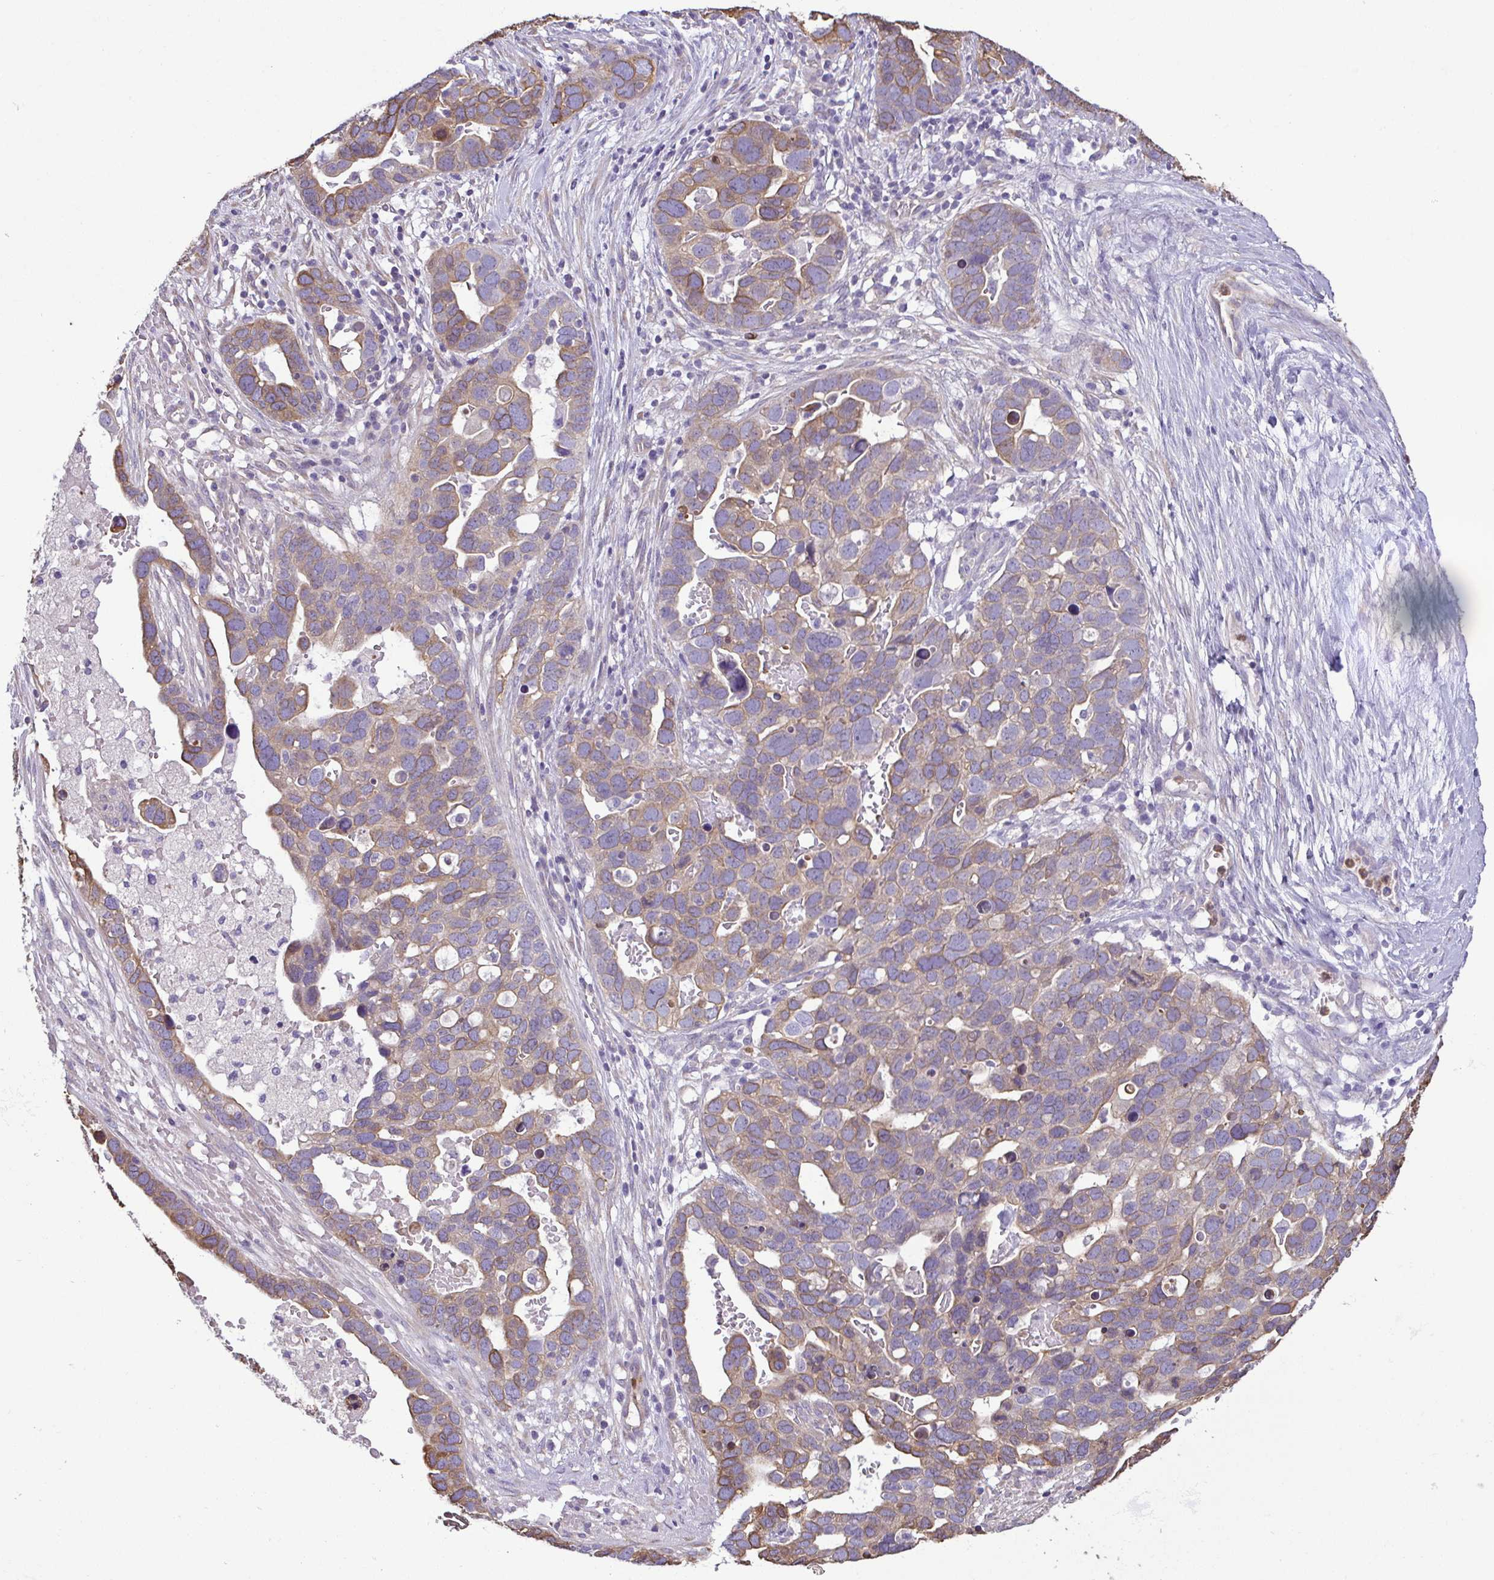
{"staining": {"intensity": "weak", "quantity": "25%-75%", "location": "cytoplasmic/membranous"}, "tissue": "ovarian cancer", "cell_type": "Tumor cells", "image_type": "cancer", "snomed": [{"axis": "morphology", "description": "Cystadenocarcinoma, serous, NOS"}, {"axis": "topography", "description": "Ovary"}], "caption": "This is a photomicrograph of IHC staining of ovarian serous cystadenocarcinoma, which shows weak staining in the cytoplasmic/membranous of tumor cells.", "gene": "MYL10", "patient": {"sex": "female", "age": 54}}